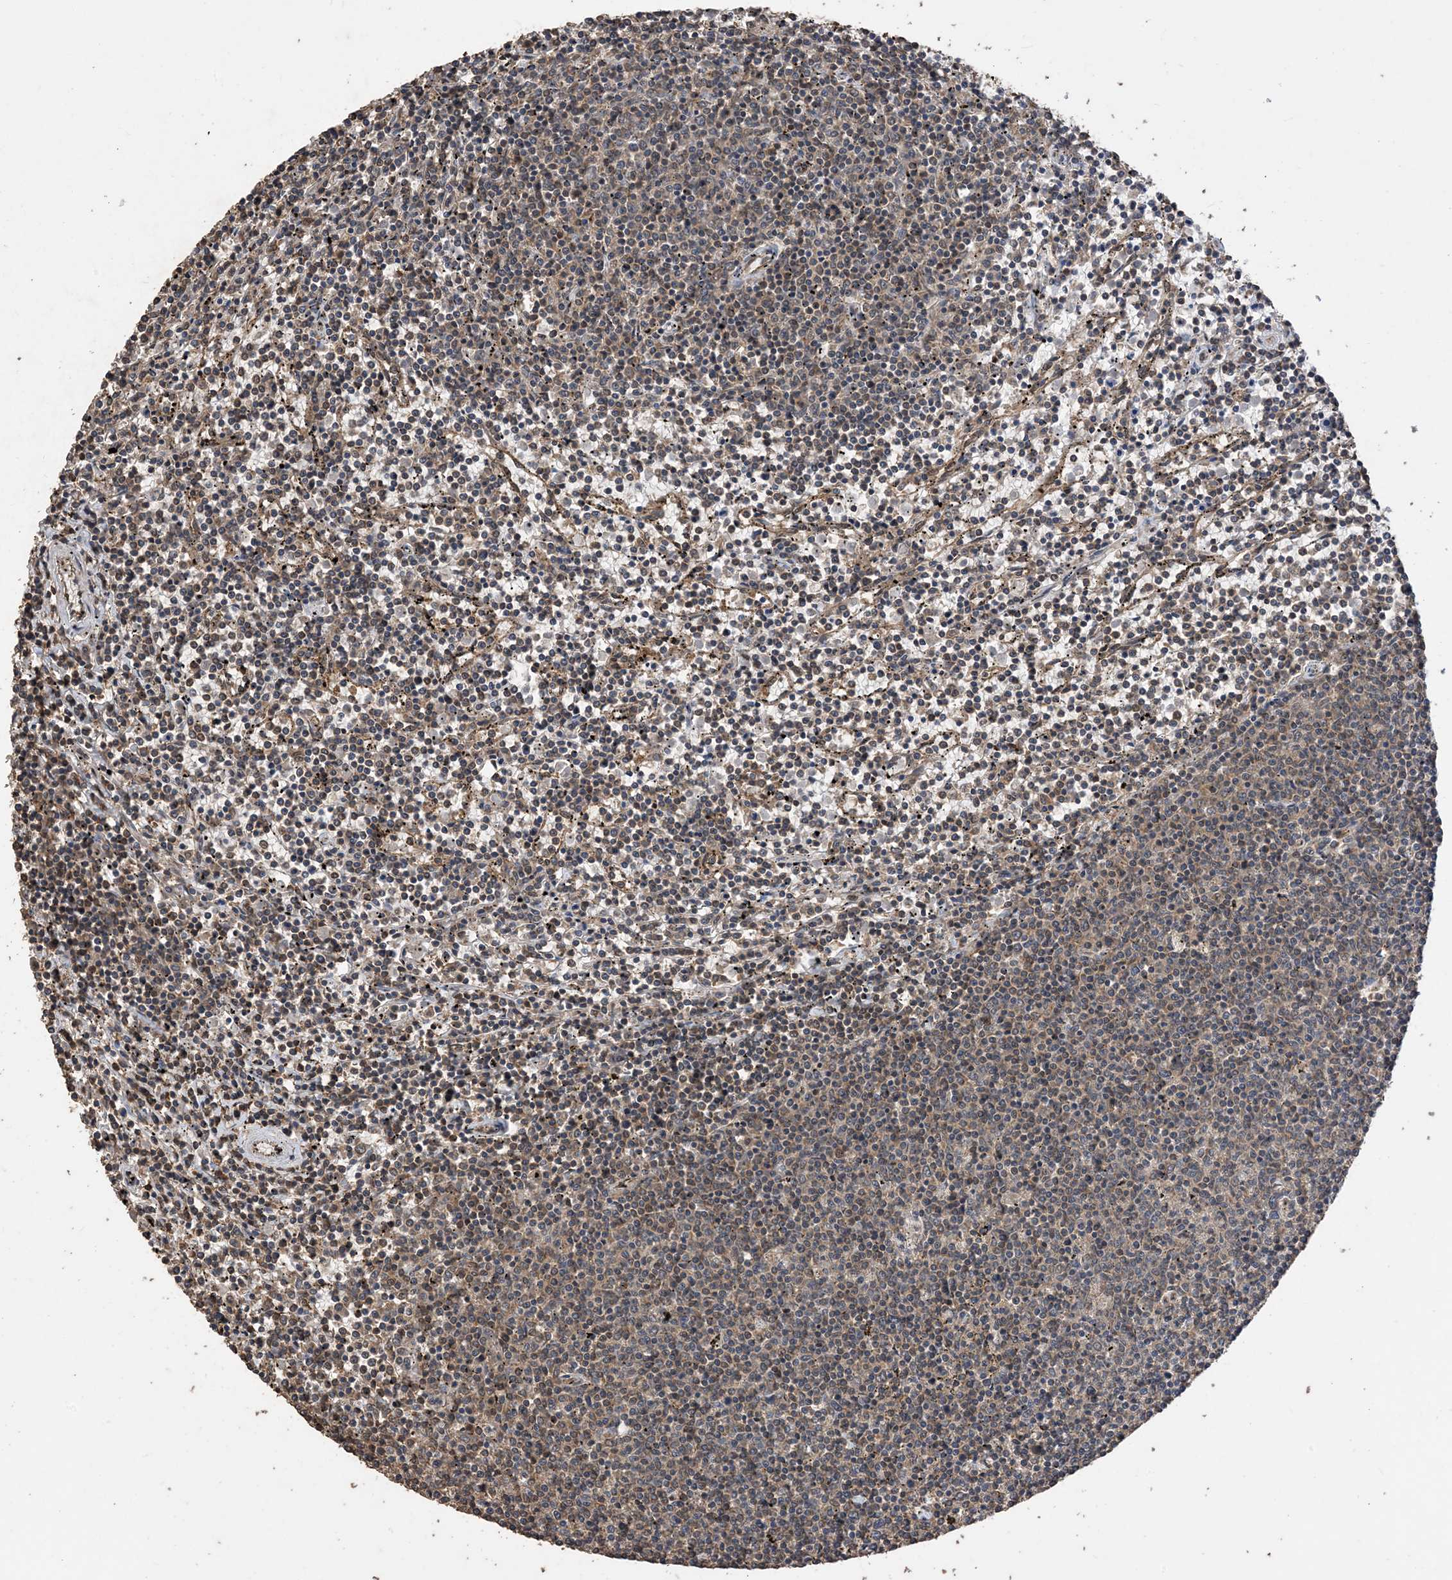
{"staining": {"intensity": "weak", "quantity": "25%-75%", "location": "cytoplasmic/membranous"}, "tissue": "lymphoma", "cell_type": "Tumor cells", "image_type": "cancer", "snomed": [{"axis": "morphology", "description": "Malignant lymphoma, non-Hodgkin's type, Low grade"}, {"axis": "topography", "description": "Spleen"}], "caption": "Approximately 25%-75% of tumor cells in lymphoma exhibit weak cytoplasmic/membranous protein expression as visualized by brown immunohistochemical staining.", "gene": "ZKSCAN5", "patient": {"sex": "female", "age": 50}}